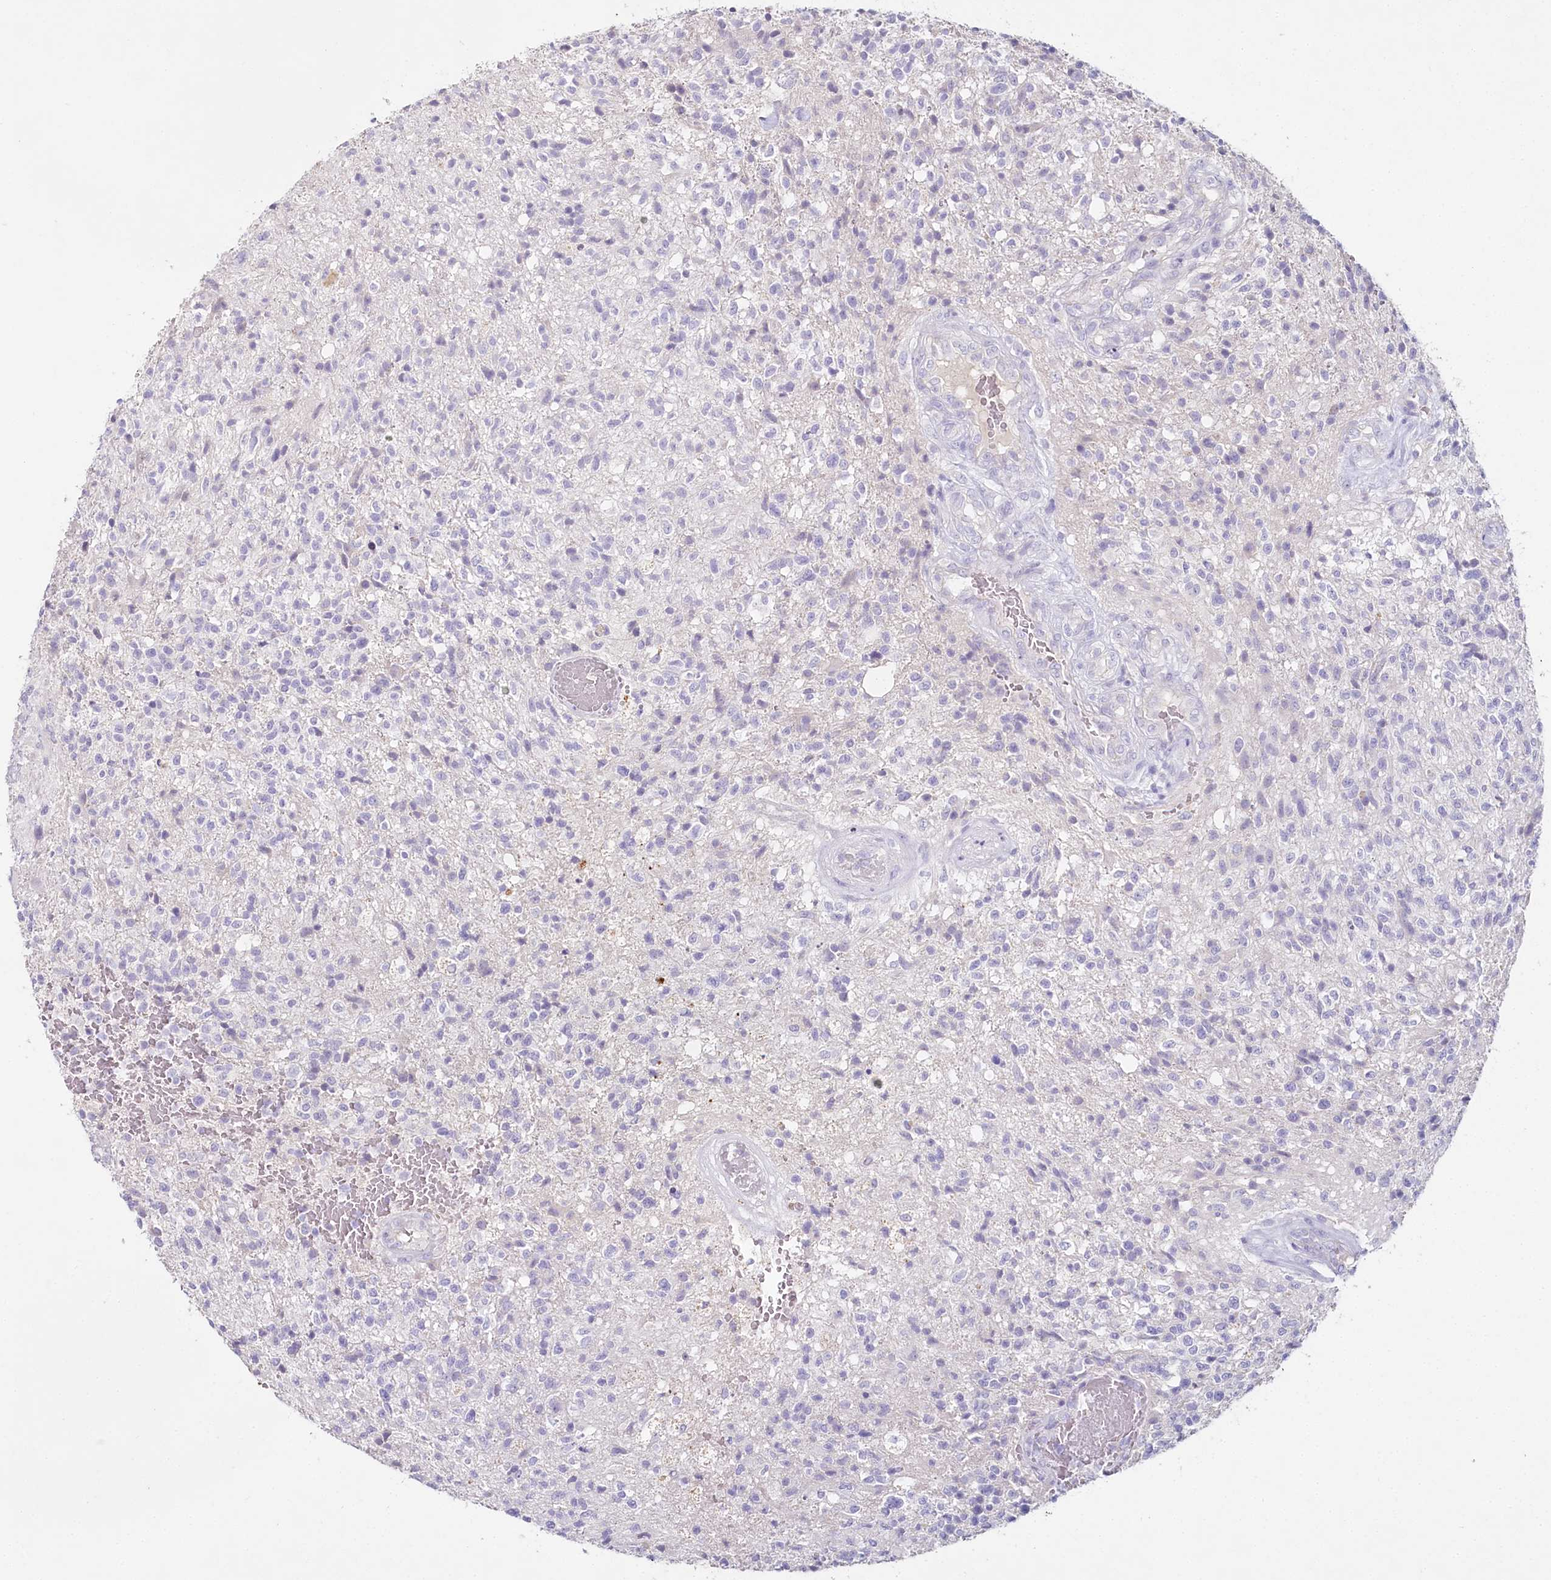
{"staining": {"intensity": "negative", "quantity": "none", "location": "none"}, "tissue": "glioma", "cell_type": "Tumor cells", "image_type": "cancer", "snomed": [{"axis": "morphology", "description": "Glioma, malignant, High grade"}, {"axis": "topography", "description": "Brain"}], "caption": "Malignant high-grade glioma stained for a protein using immunohistochemistry reveals no staining tumor cells.", "gene": "HPD", "patient": {"sex": "male", "age": 56}}